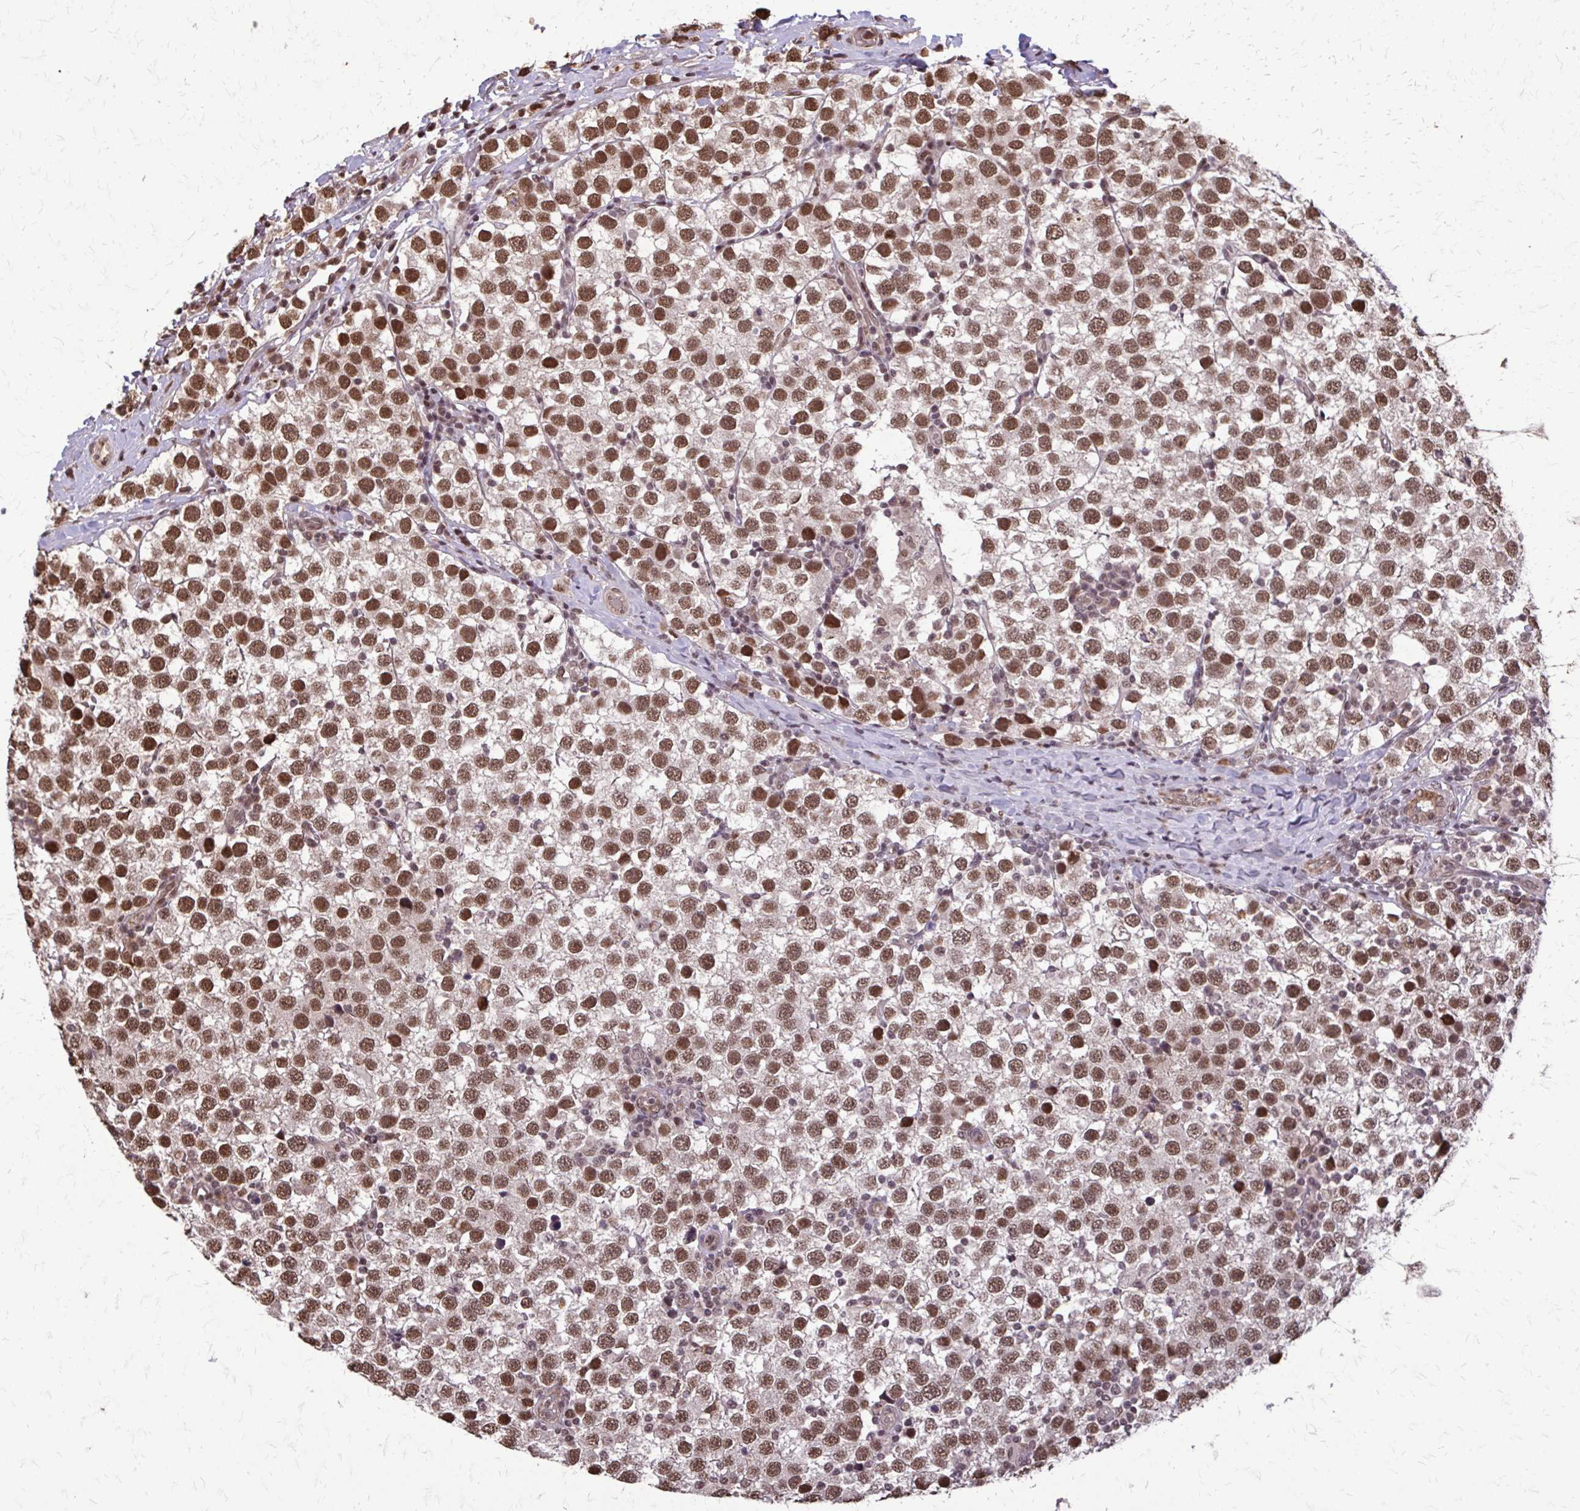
{"staining": {"intensity": "moderate", "quantity": ">75%", "location": "nuclear"}, "tissue": "testis cancer", "cell_type": "Tumor cells", "image_type": "cancer", "snomed": [{"axis": "morphology", "description": "Seminoma, NOS"}, {"axis": "topography", "description": "Testis"}], "caption": "Immunohistochemical staining of testis cancer exhibits medium levels of moderate nuclear expression in approximately >75% of tumor cells. (DAB = brown stain, brightfield microscopy at high magnification).", "gene": "SS18", "patient": {"sex": "male", "age": 34}}